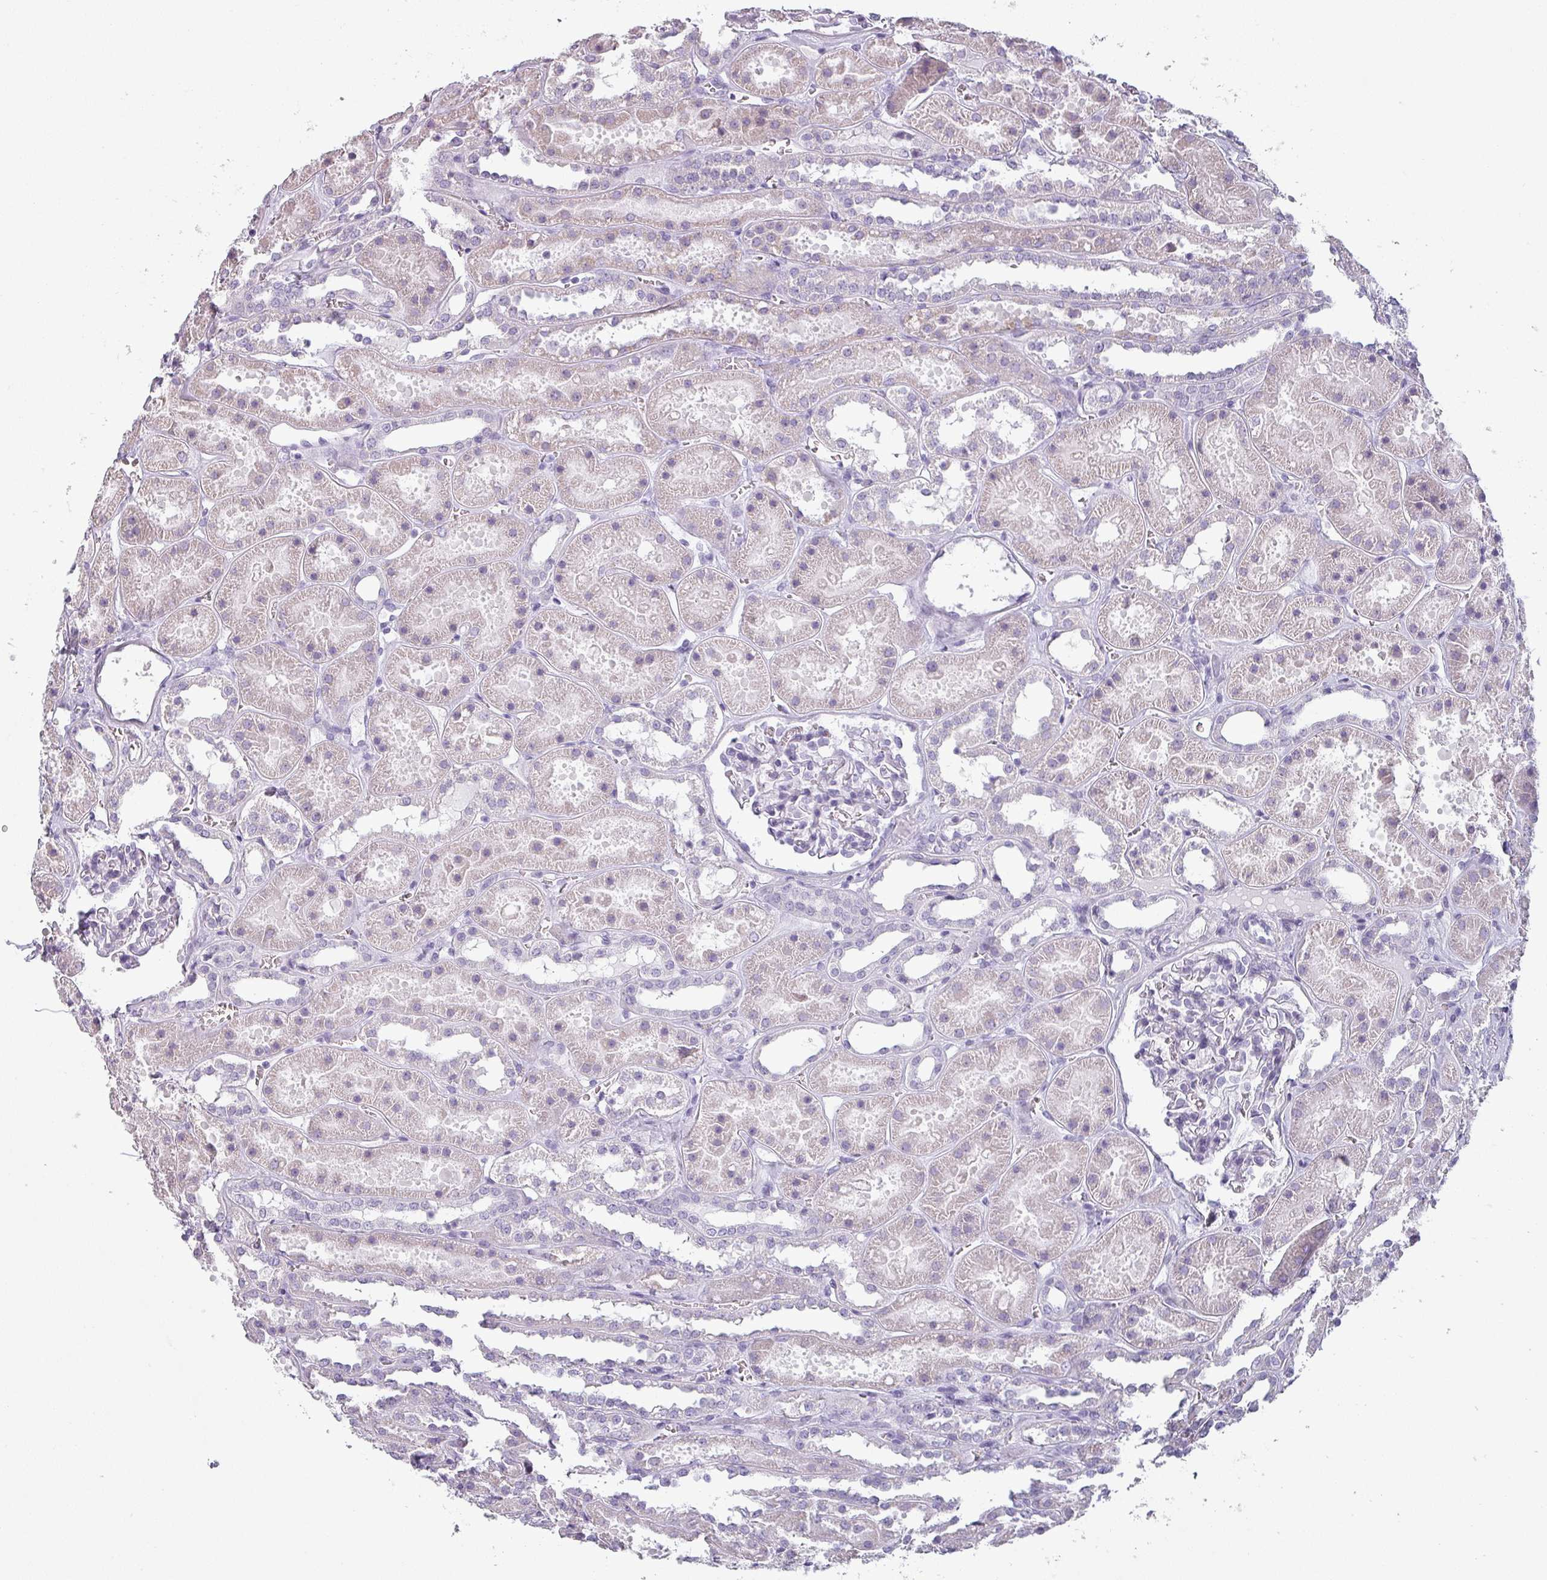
{"staining": {"intensity": "negative", "quantity": "none", "location": "none"}, "tissue": "kidney", "cell_type": "Cells in glomeruli", "image_type": "normal", "snomed": [{"axis": "morphology", "description": "Normal tissue, NOS"}, {"axis": "topography", "description": "Kidney"}], "caption": "This histopathology image is of benign kidney stained with IHC to label a protein in brown with the nuclei are counter-stained blue. There is no staining in cells in glomeruli. (DAB IHC, high magnification).", "gene": "SFTPA1", "patient": {"sex": "female", "age": 41}}